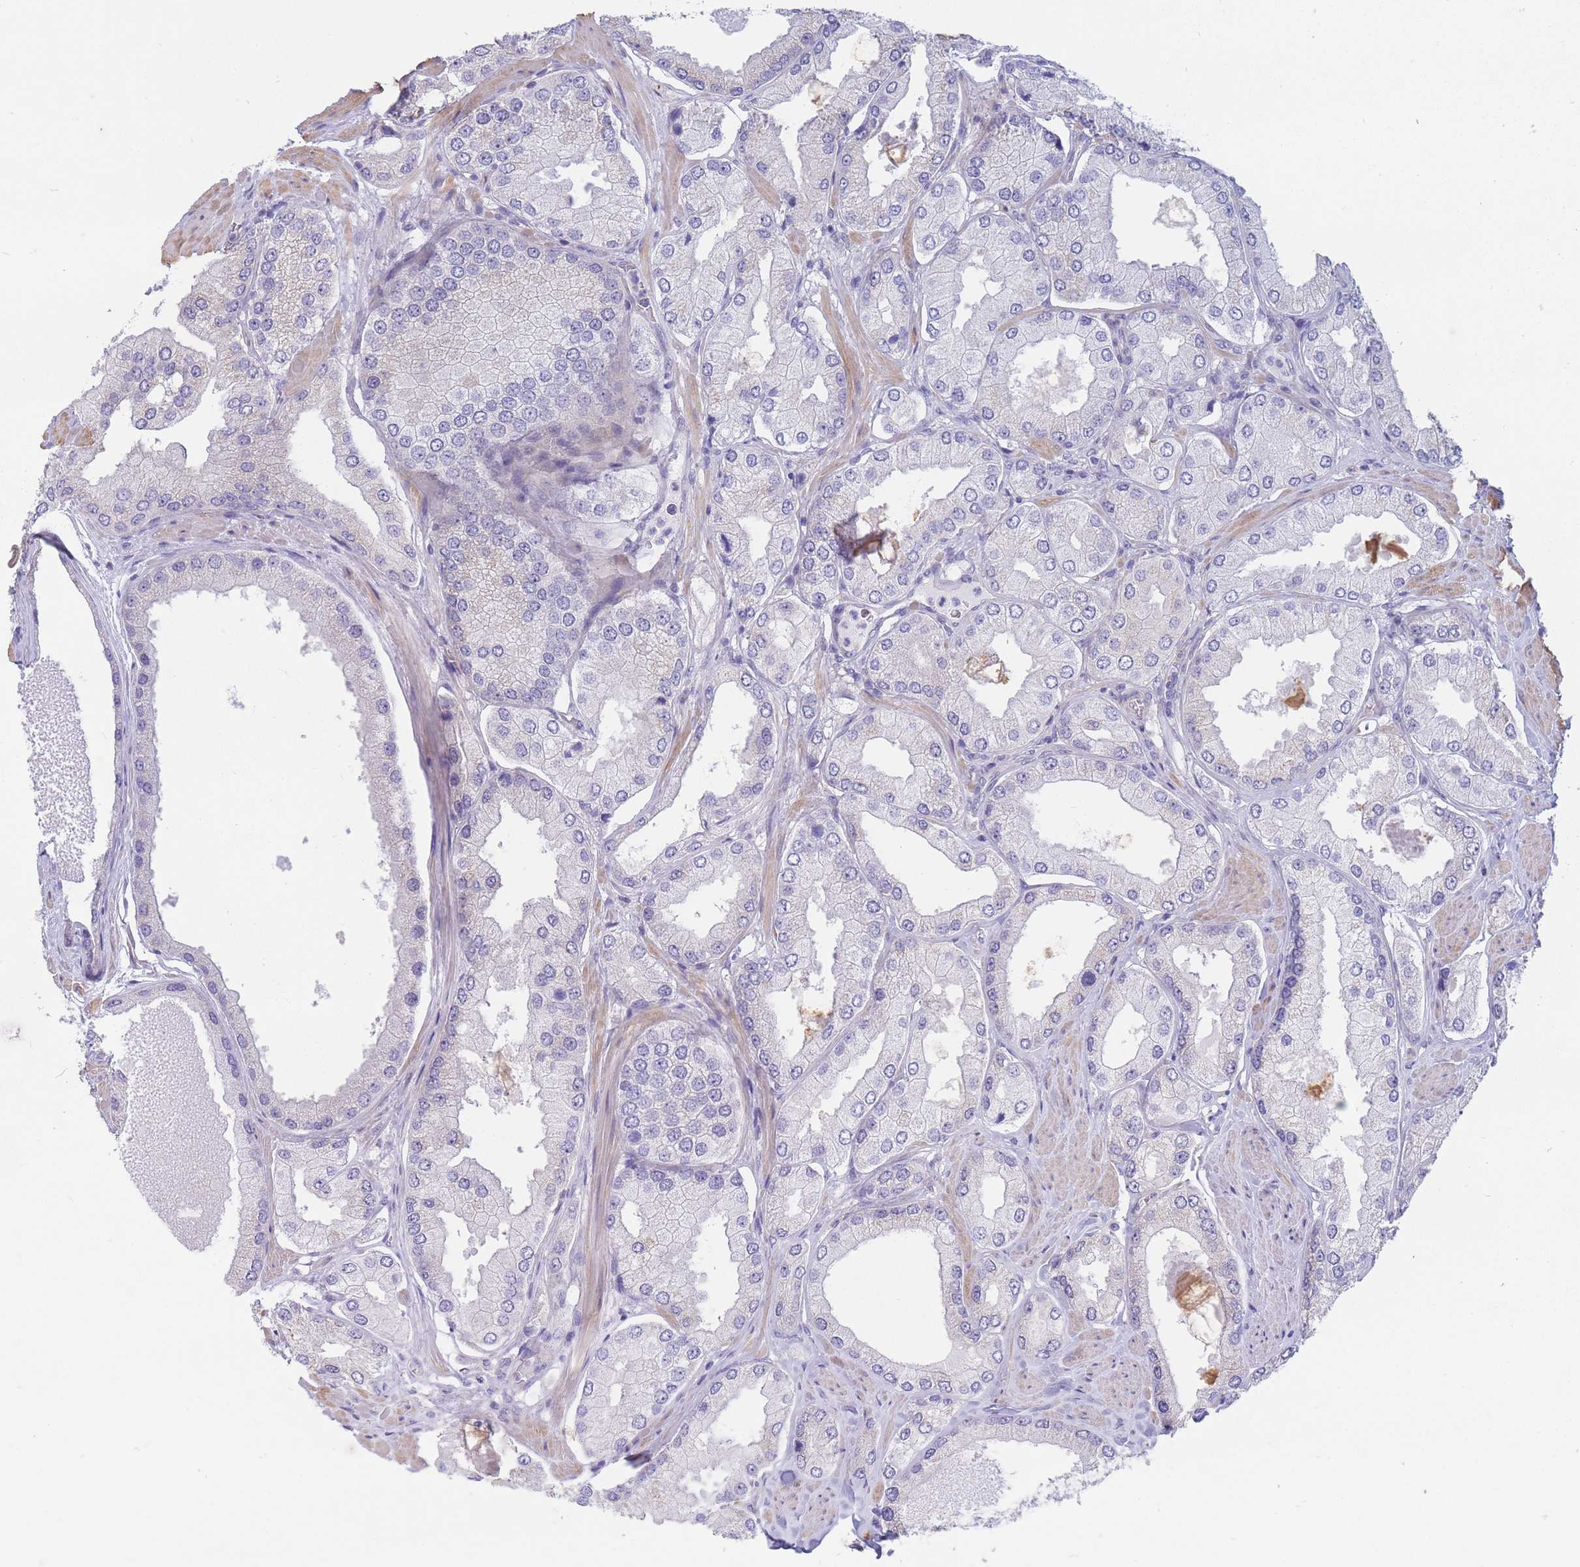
{"staining": {"intensity": "negative", "quantity": "none", "location": "none"}, "tissue": "prostate cancer", "cell_type": "Tumor cells", "image_type": "cancer", "snomed": [{"axis": "morphology", "description": "Adenocarcinoma, Low grade"}, {"axis": "topography", "description": "Prostate"}], "caption": "This histopathology image is of prostate low-grade adenocarcinoma stained with IHC to label a protein in brown with the nuclei are counter-stained blue. There is no expression in tumor cells.", "gene": "SUGT1", "patient": {"sex": "male", "age": 42}}